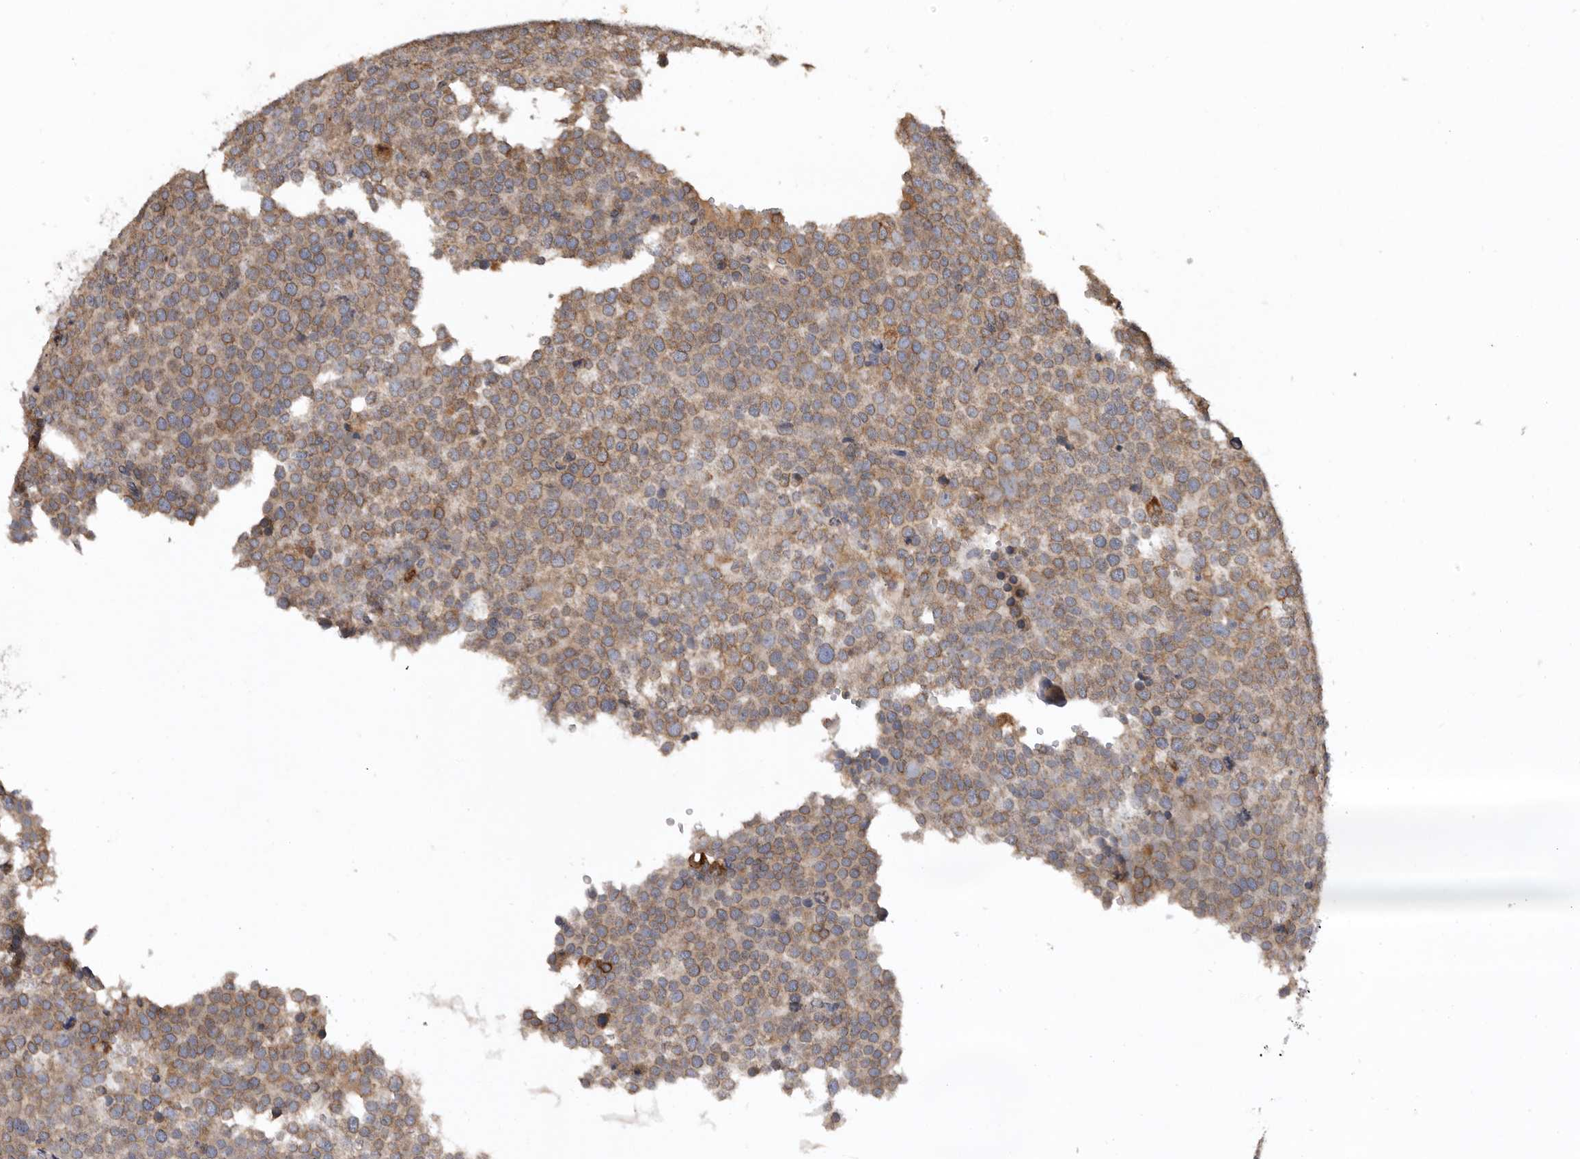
{"staining": {"intensity": "weak", "quantity": ">75%", "location": "cytoplasmic/membranous"}, "tissue": "testis cancer", "cell_type": "Tumor cells", "image_type": "cancer", "snomed": [{"axis": "morphology", "description": "Seminoma, NOS"}, {"axis": "topography", "description": "Testis"}], "caption": "Weak cytoplasmic/membranous positivity is seen in approximately >75% of tumor cells in testis cancer (seminoma). The protein of interest is shown in brown color, while the nuclei are stained blue.", "gene": "INKA2", "patient": {"sex": "male", "age": 71}}